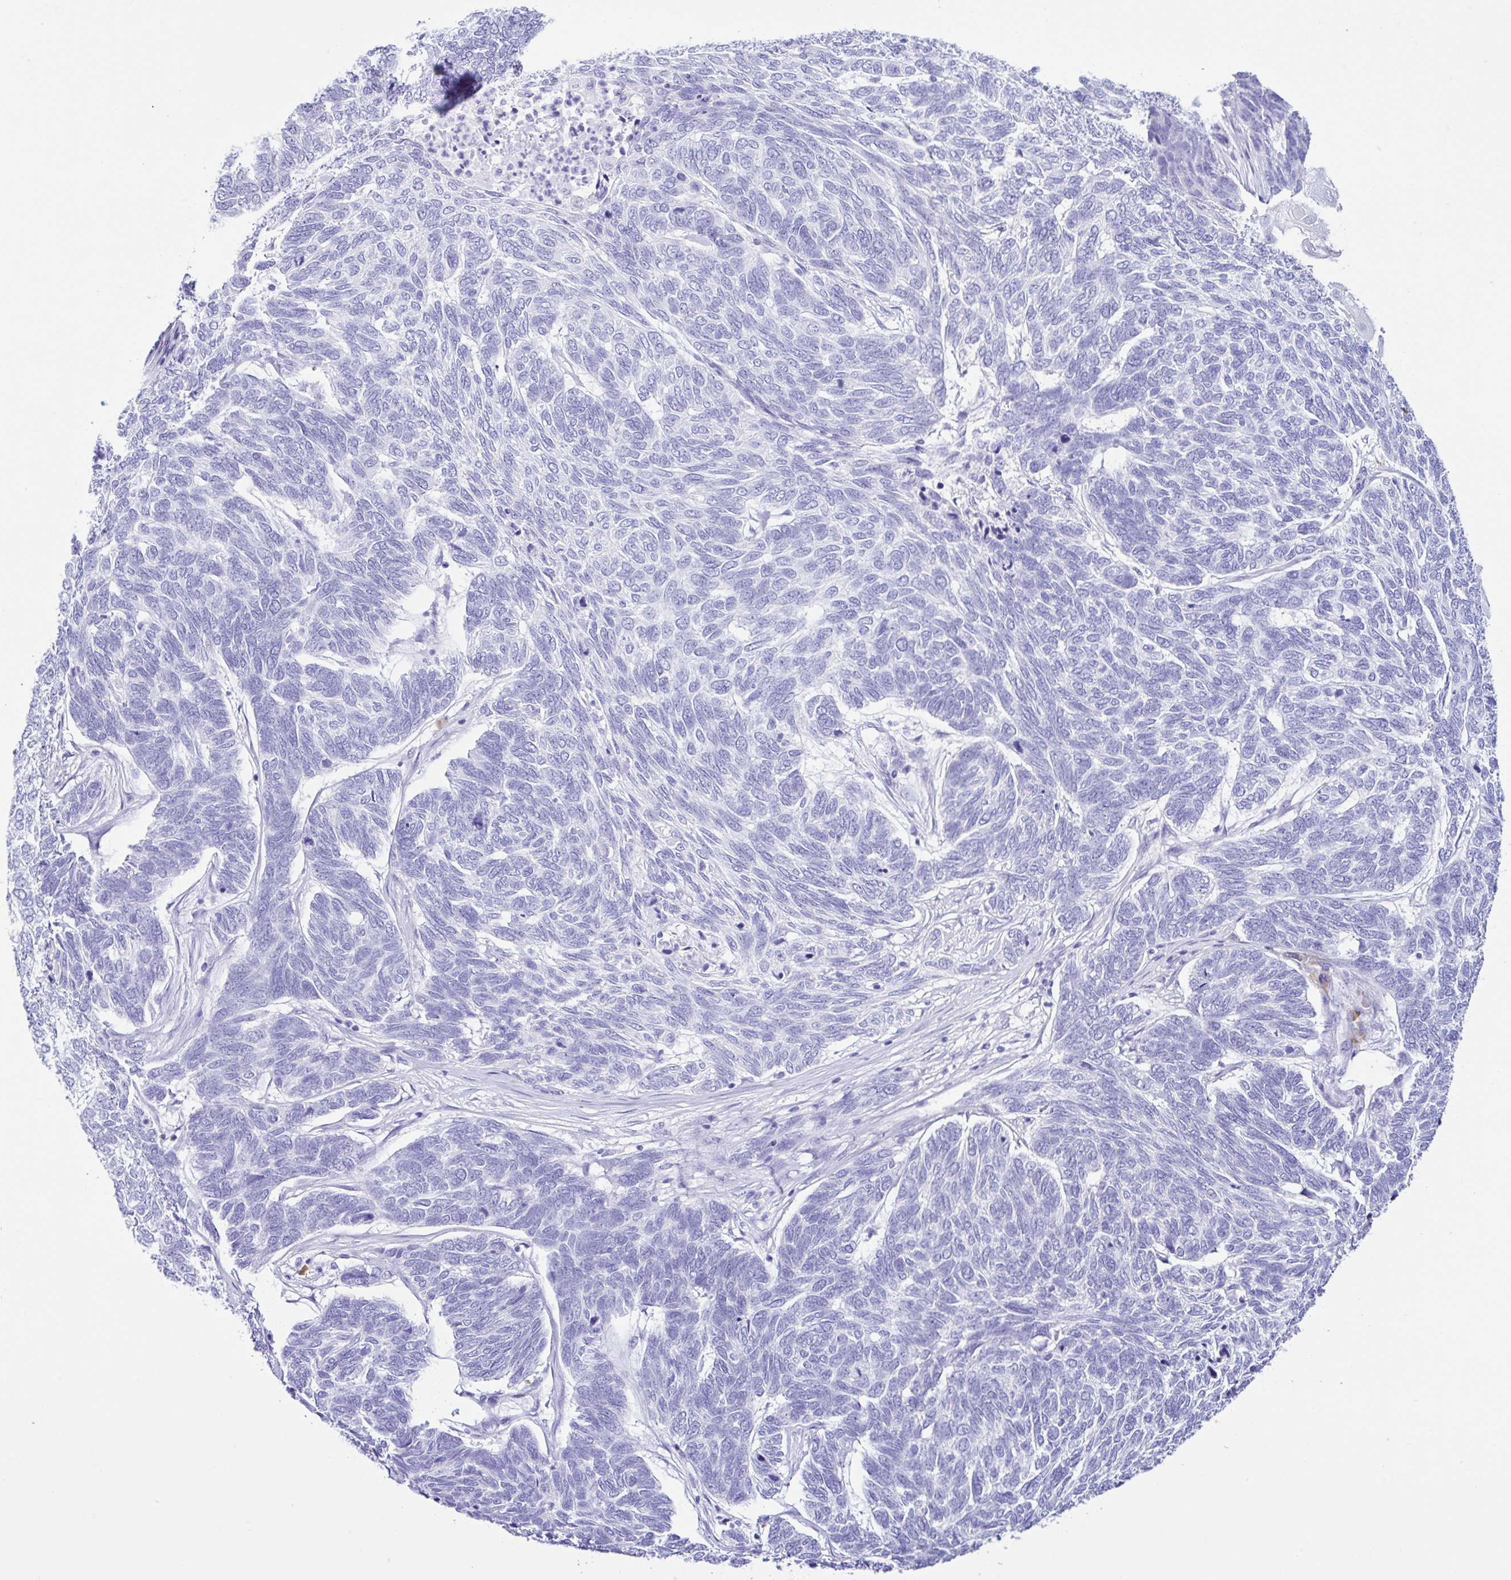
{"staining": {"intensity": "negative", "quantity": "none", "location": "none"}, "tissue": "skin cancer", "cell_type": "Tumor cells", "image_type": "cancer", "snomed": [{"axis": "morphology", "description": "Basal cell carcinoma"}, {"axis": "topography", "description": "Skin"}], "caption": "Immunohistochemical staining of human skin cancer demonstrates no significant staining in tumor cells.", "gene": "PIGF", "patient": {"sex": "female", "age": 65}}